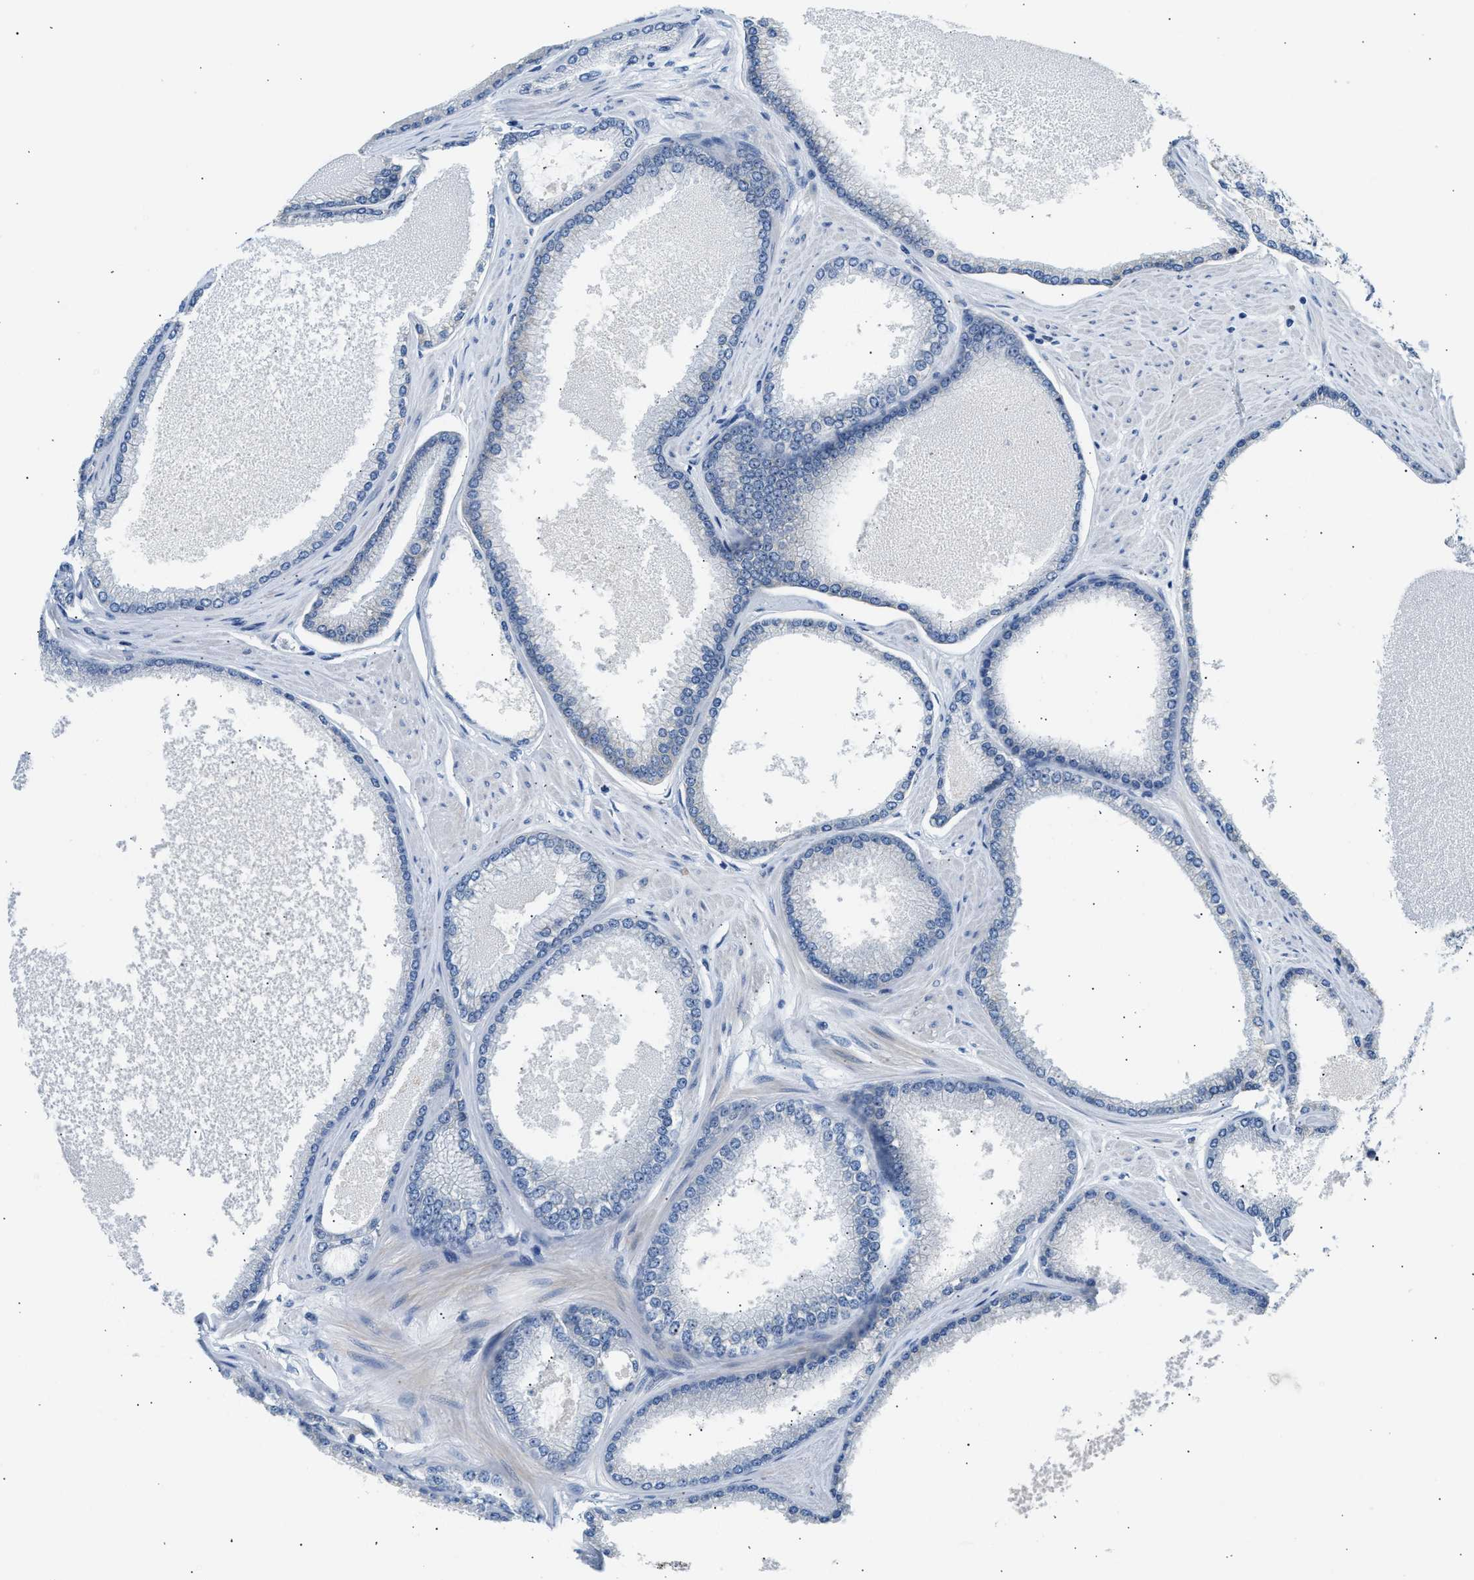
{"staining": {"intensity": "negative", "quantity": "none", "location": "none"}, "tissue": "prostate cancer", "cell_type": "Tumor cells", "image_type": "cancer", "snomed": [{"axis": "morphology", "description": "Adenocarcinoma, High grade"}, {"axis": "topography", "description": "Prostate"}], "caption": "High magnification brightfield microscopy of high-grade adenocarcinoma (prostate) stained with DAB (brown) and counterstained with hematoxylin (blue): tumor cells show no significant positivity.", "gene": "ERBB2", "patient": {"sex": "male", "age": 61}}